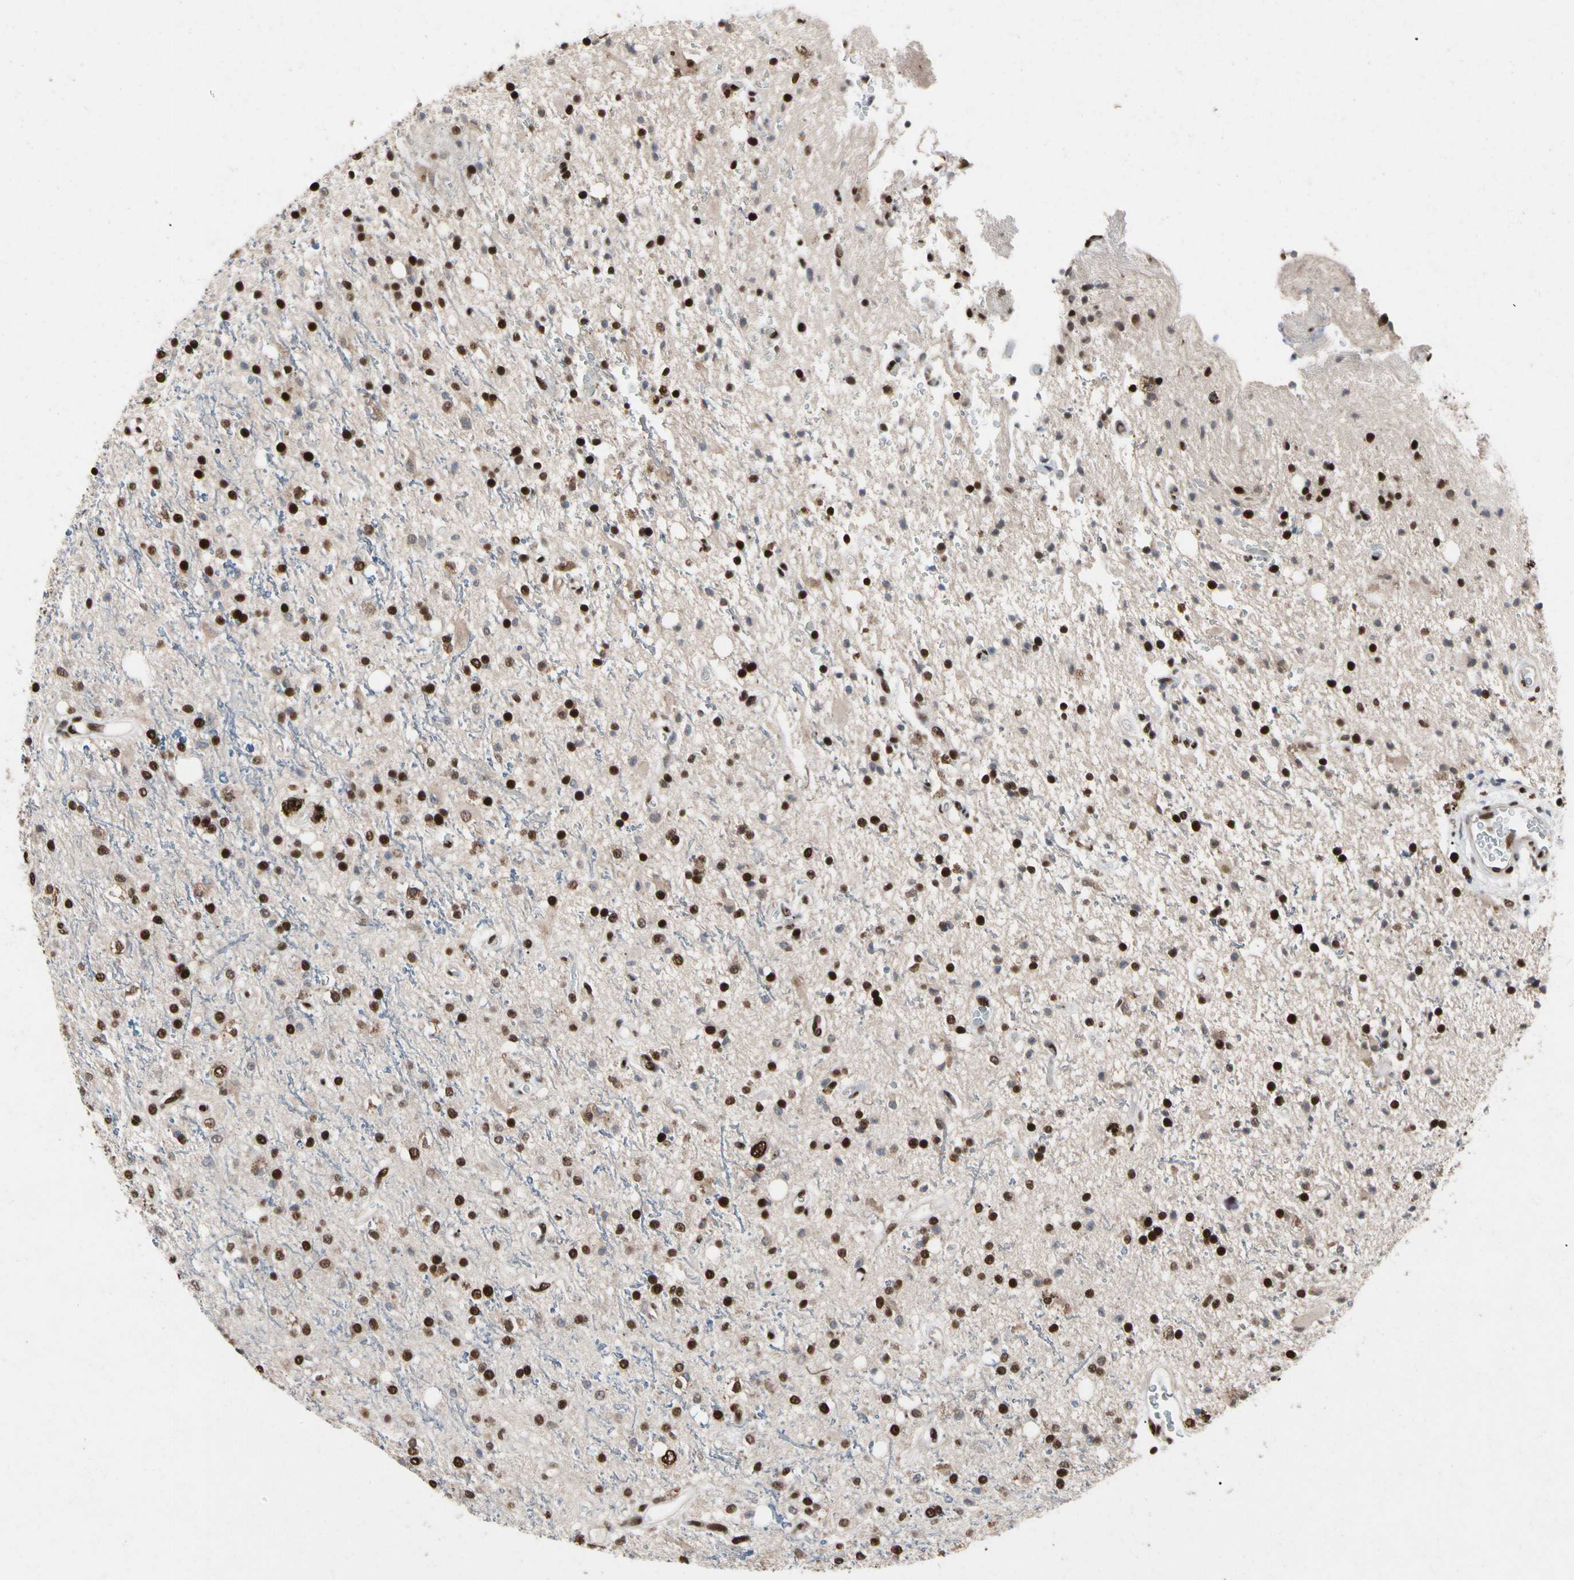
{"staining": {"intensity": "strong", "quantity": ">75%", "location": "nuclear"}, "tissue": "glioma", "cell_type": "Tumor cells", "image_type": "cancer", "snomed": [{"axis": "morphology", "description": "Glioma, malignant, High grade"}, {"axis": "topography", "description": "Brain"}], "caption": "High-power microscopy captured an immunohistochemistry photomicrograph of malignant glioma (high-grade), revealing strong nuclear expression in about >75% of tumor cells.", "gene": "FAM98B", "patient": {"sex": "male", "age": 47}}